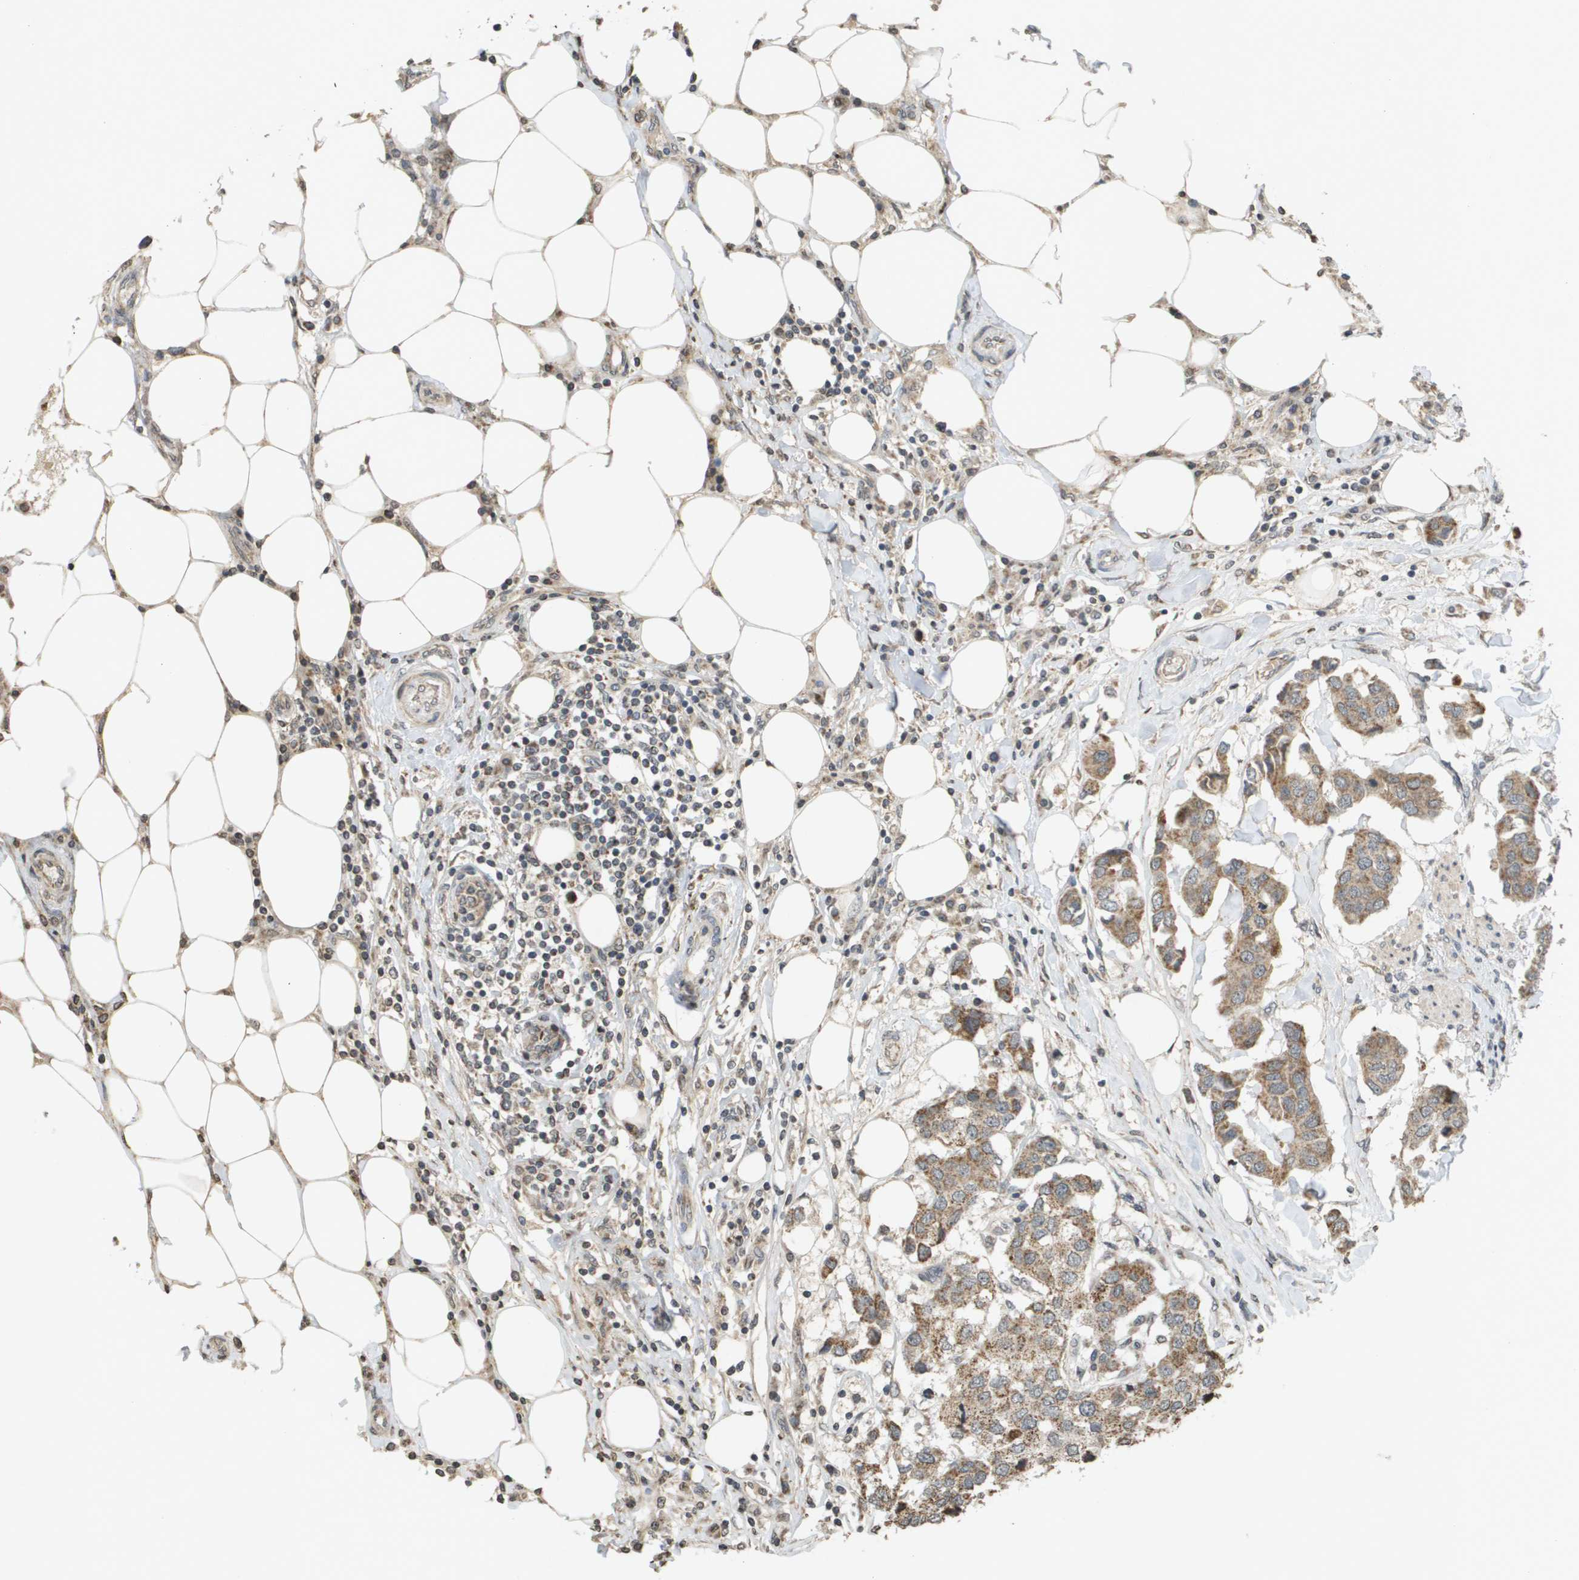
{"staining": {"intensity": "moderate", "quantity": ">75%", "location": "cytoplasmic/membranous"}, "tissue": "breast cancer", "cell_type": "Tumor cells", "image_type": "cancer", "snomed": [{"axis": "morphology", "description": "Duct carcinoma"}, {"axis": "topography", "description": "Breast"}], "caption": "Moderate cytoplasmic/membranous staining for a protein is appreciated in about >75% of tumor cells of breast cancer using immunohistochemistry.", "gene": "RAB21", "patient": {"sex": "female", "age": 80}}